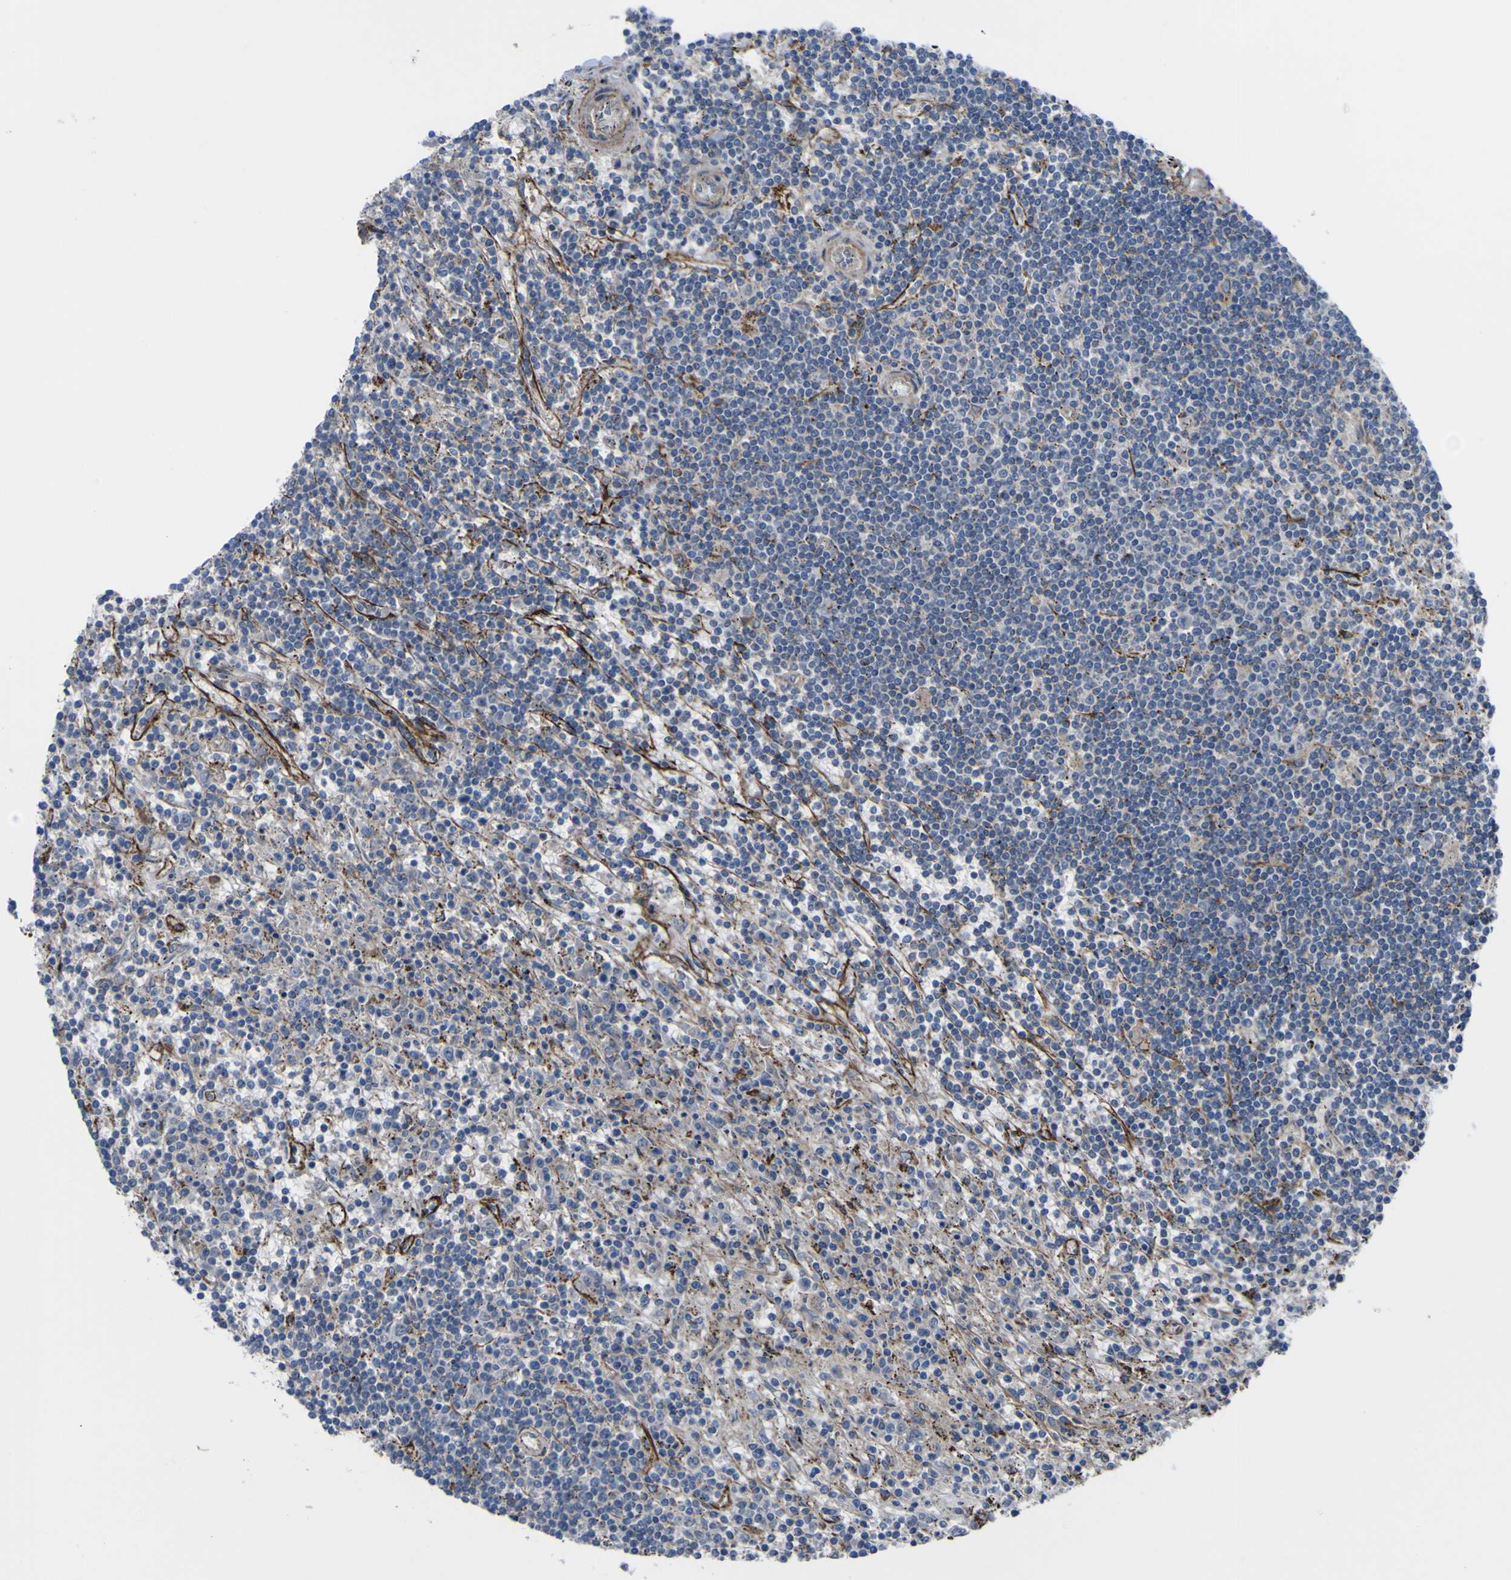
{"staining": {"intensity": "negative", "quantity": "none", "location": "none"}, "tissue": "lymphoma", "cell_type": "Tumor cells", "image_type": "cancer", "snomed": [{"axis": "morphology", "description": "Malignant lymphoma, non-Hodgkin's type, Low grade"}, {"axis": "topography", "description": "Spleen"}], "caption": "Immunohistochemistry (IHC) photomicrograph of neoplastic tissue: human lymphoma stained with DAB (3,3'-diaminobenzidine) displays no significant protein expression in tumor cells. The staining was performed using DAB (3,3'-diaminobenzidine) to visualize the protein expression in brown, while the nuclei were stained in blue with hematoxylin (Magnification: 20x).", "gene": "GPLD1", "patient": {"sex": "male", "age": 76}}